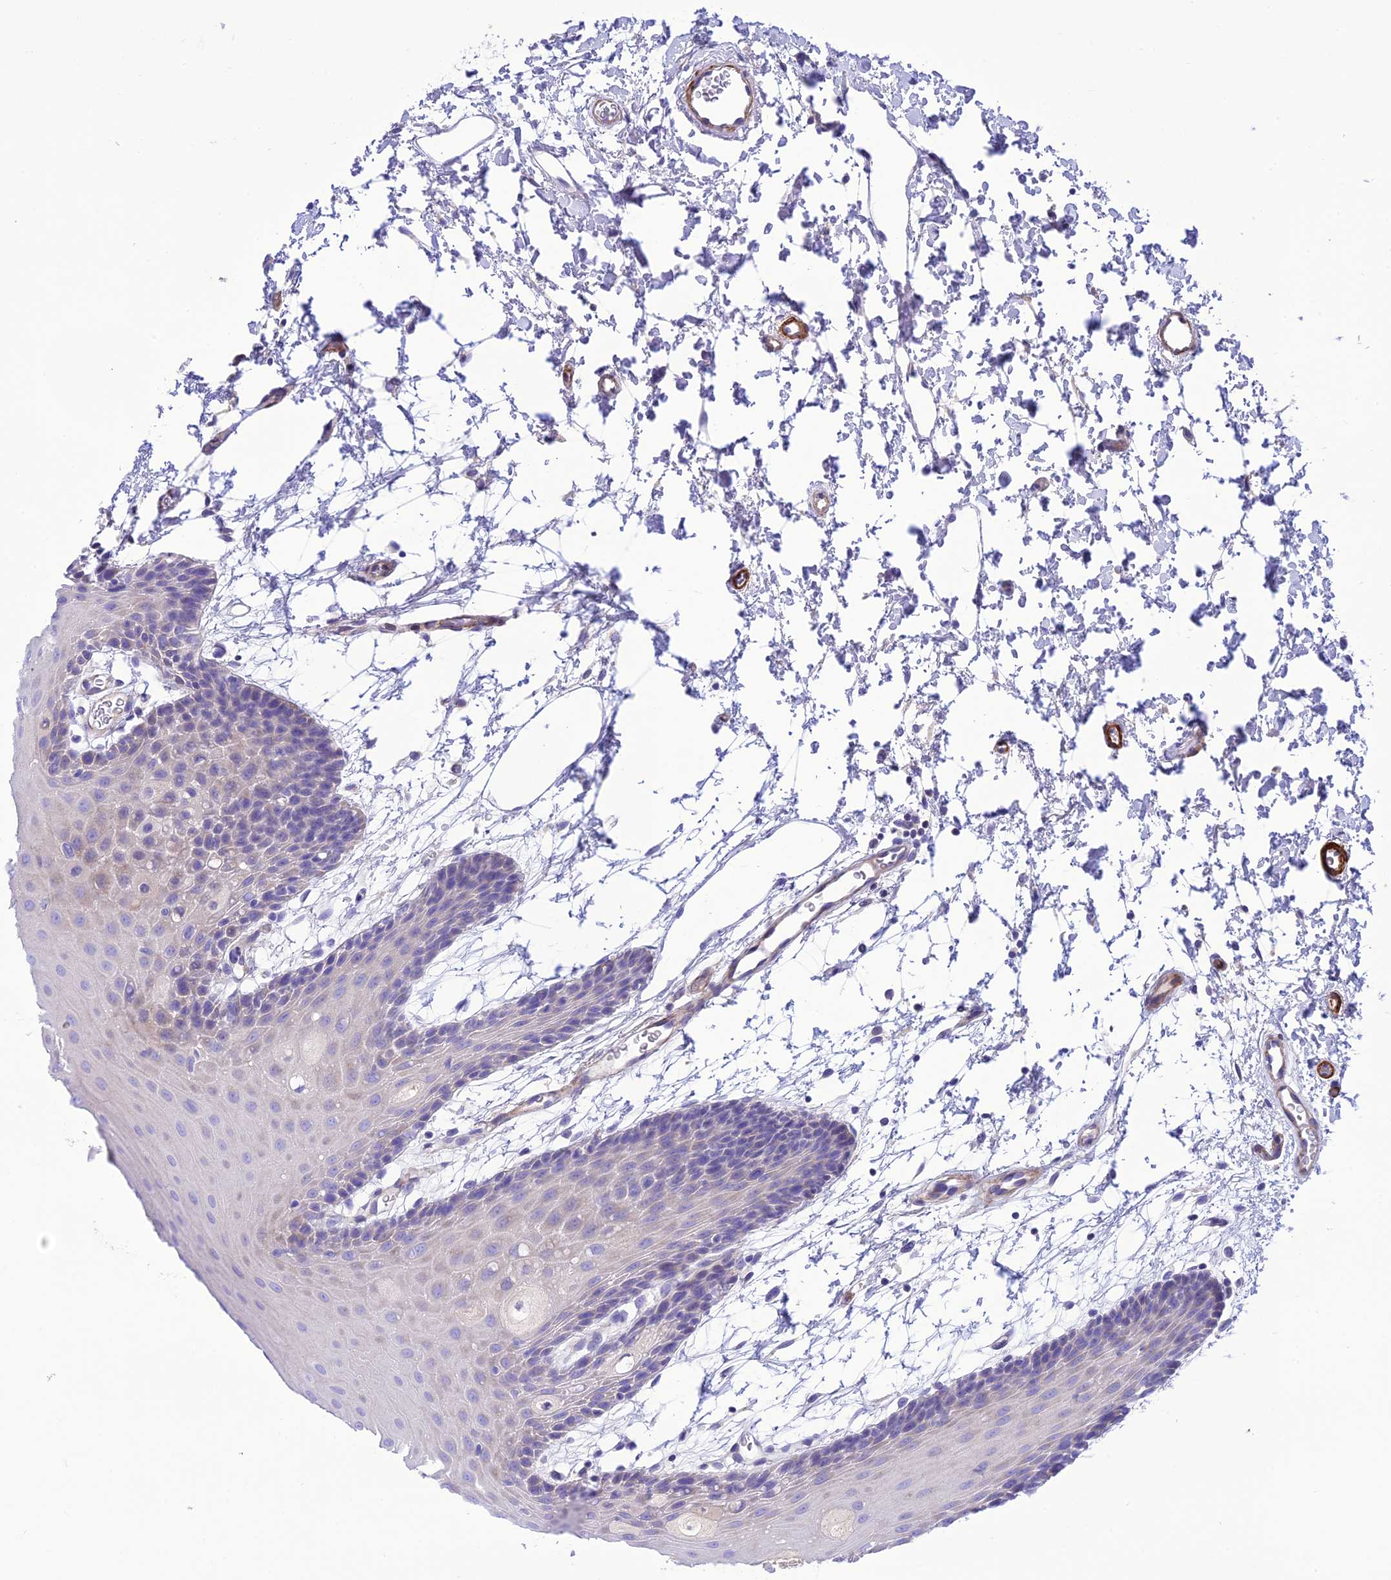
{"staining": {"intensity": "negative", "quantity": "none", "location": "none"}, "tissue": "oral mucosa", "cell_type": "Squamous epithelial cells", "image_type": "normal", "snomed": [{"axis": "morphology", "description": "Normal tissue, NOS"}, {"axis": "topography", "description": "Skeletal muscle"}, {"axis": "topography", "description": "Oral tissue"}, {"axis": "topography", "description": "Salivary gland"}, {"axis": "topography", "description": "Peripheral nerve tissue"}], "caption": "Human oral mucosa stained for a protein using immunohistochemistry (IHC) shows no expression in squamous epithelial cells.", "gene": "FRA10AC1", "patient": {"sex": "male", "age": 54}}